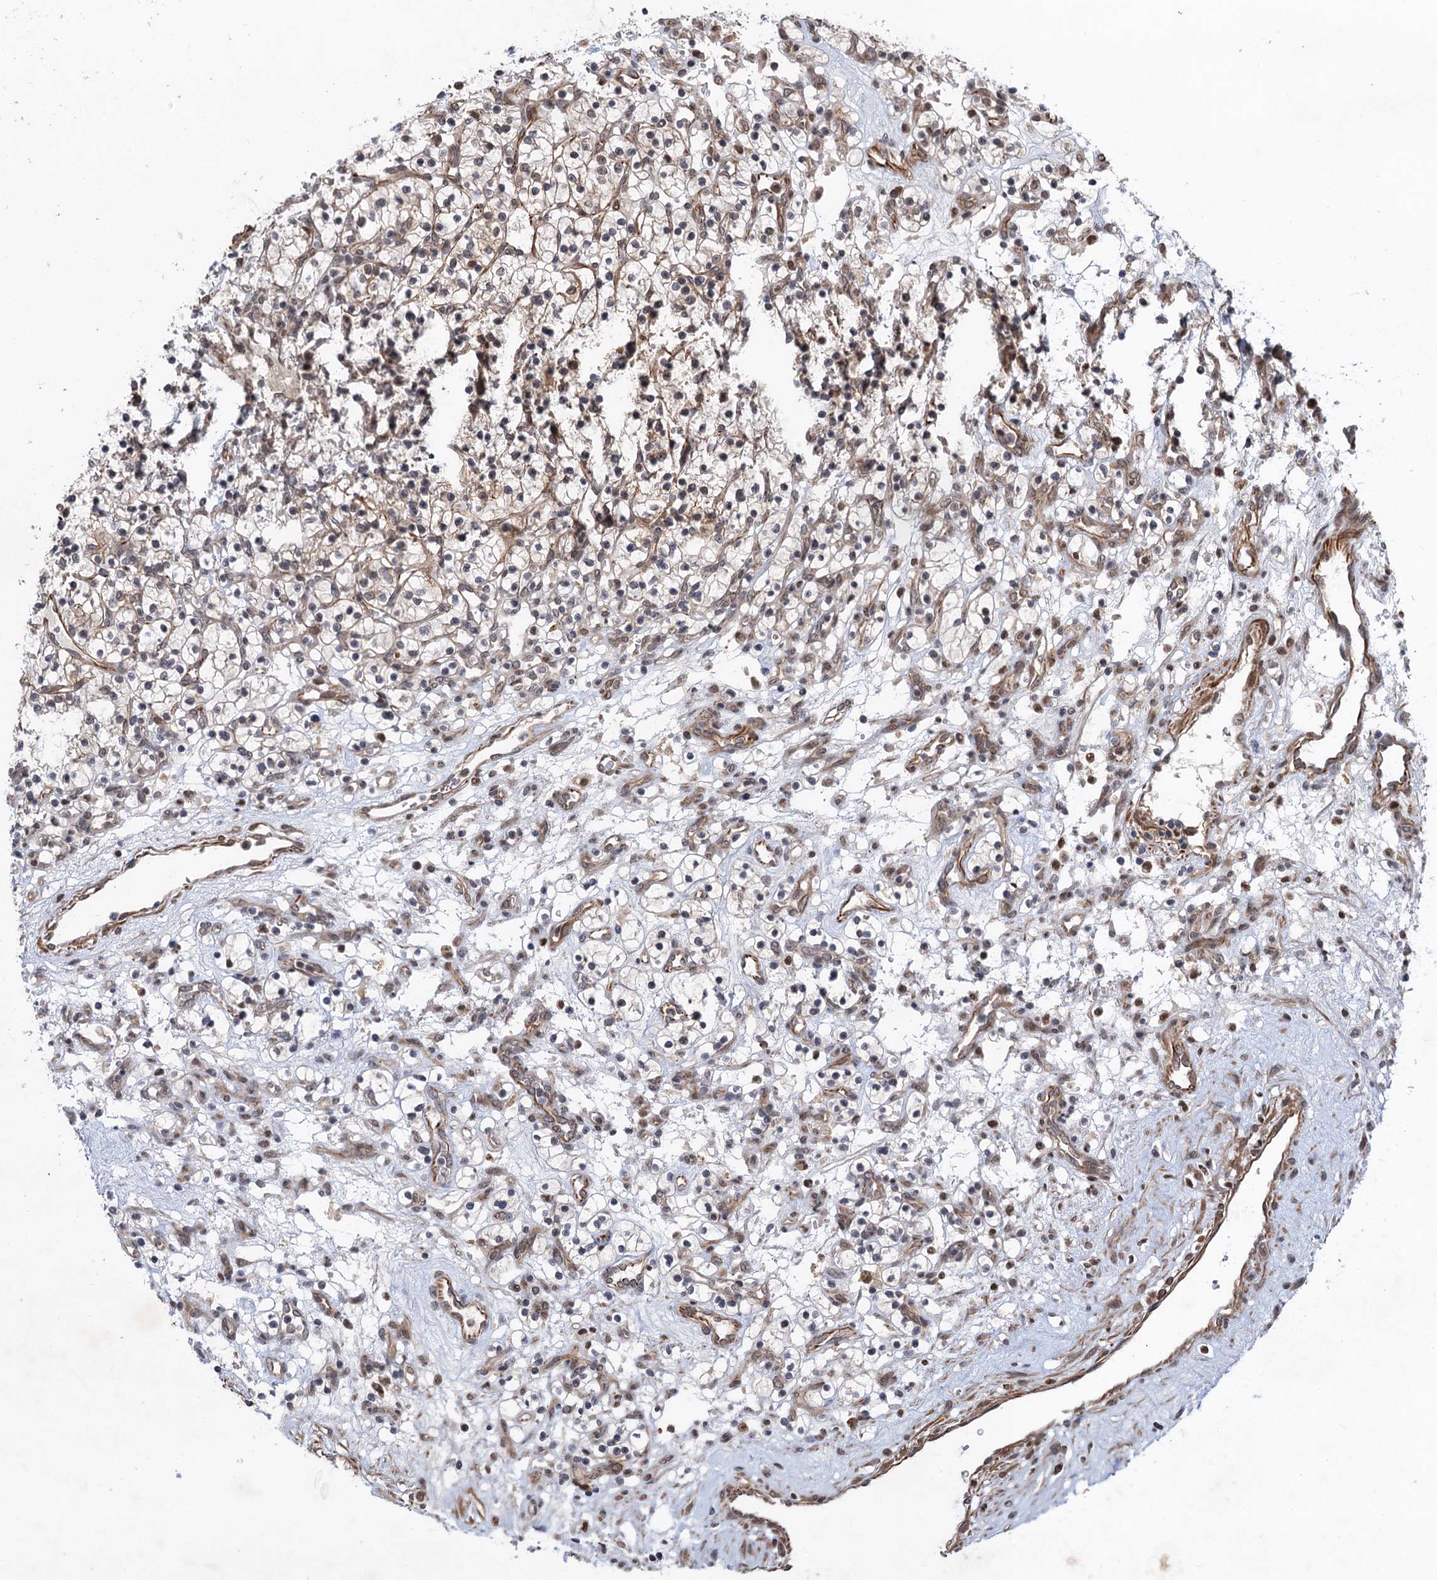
{"staining": {"intensity": "weak", "quantity": "<25%", "location": "cytoplasmic/membranous"}, "tissue": "renal cancer", "cell_type": "Tumor cells", "image_type": "cancer", "snomed": [{"axis": "morphology", "description": "Adenocarcinoma, NOS"}, {"axis": "topography", "description": "Kidney"}], "caption": "Renal cancer stained for a protein using immunohistochemistry exhibits no positivity tumor cells.", "gene": "TTC31", "patient": {"sex": "female", "age": 57}}